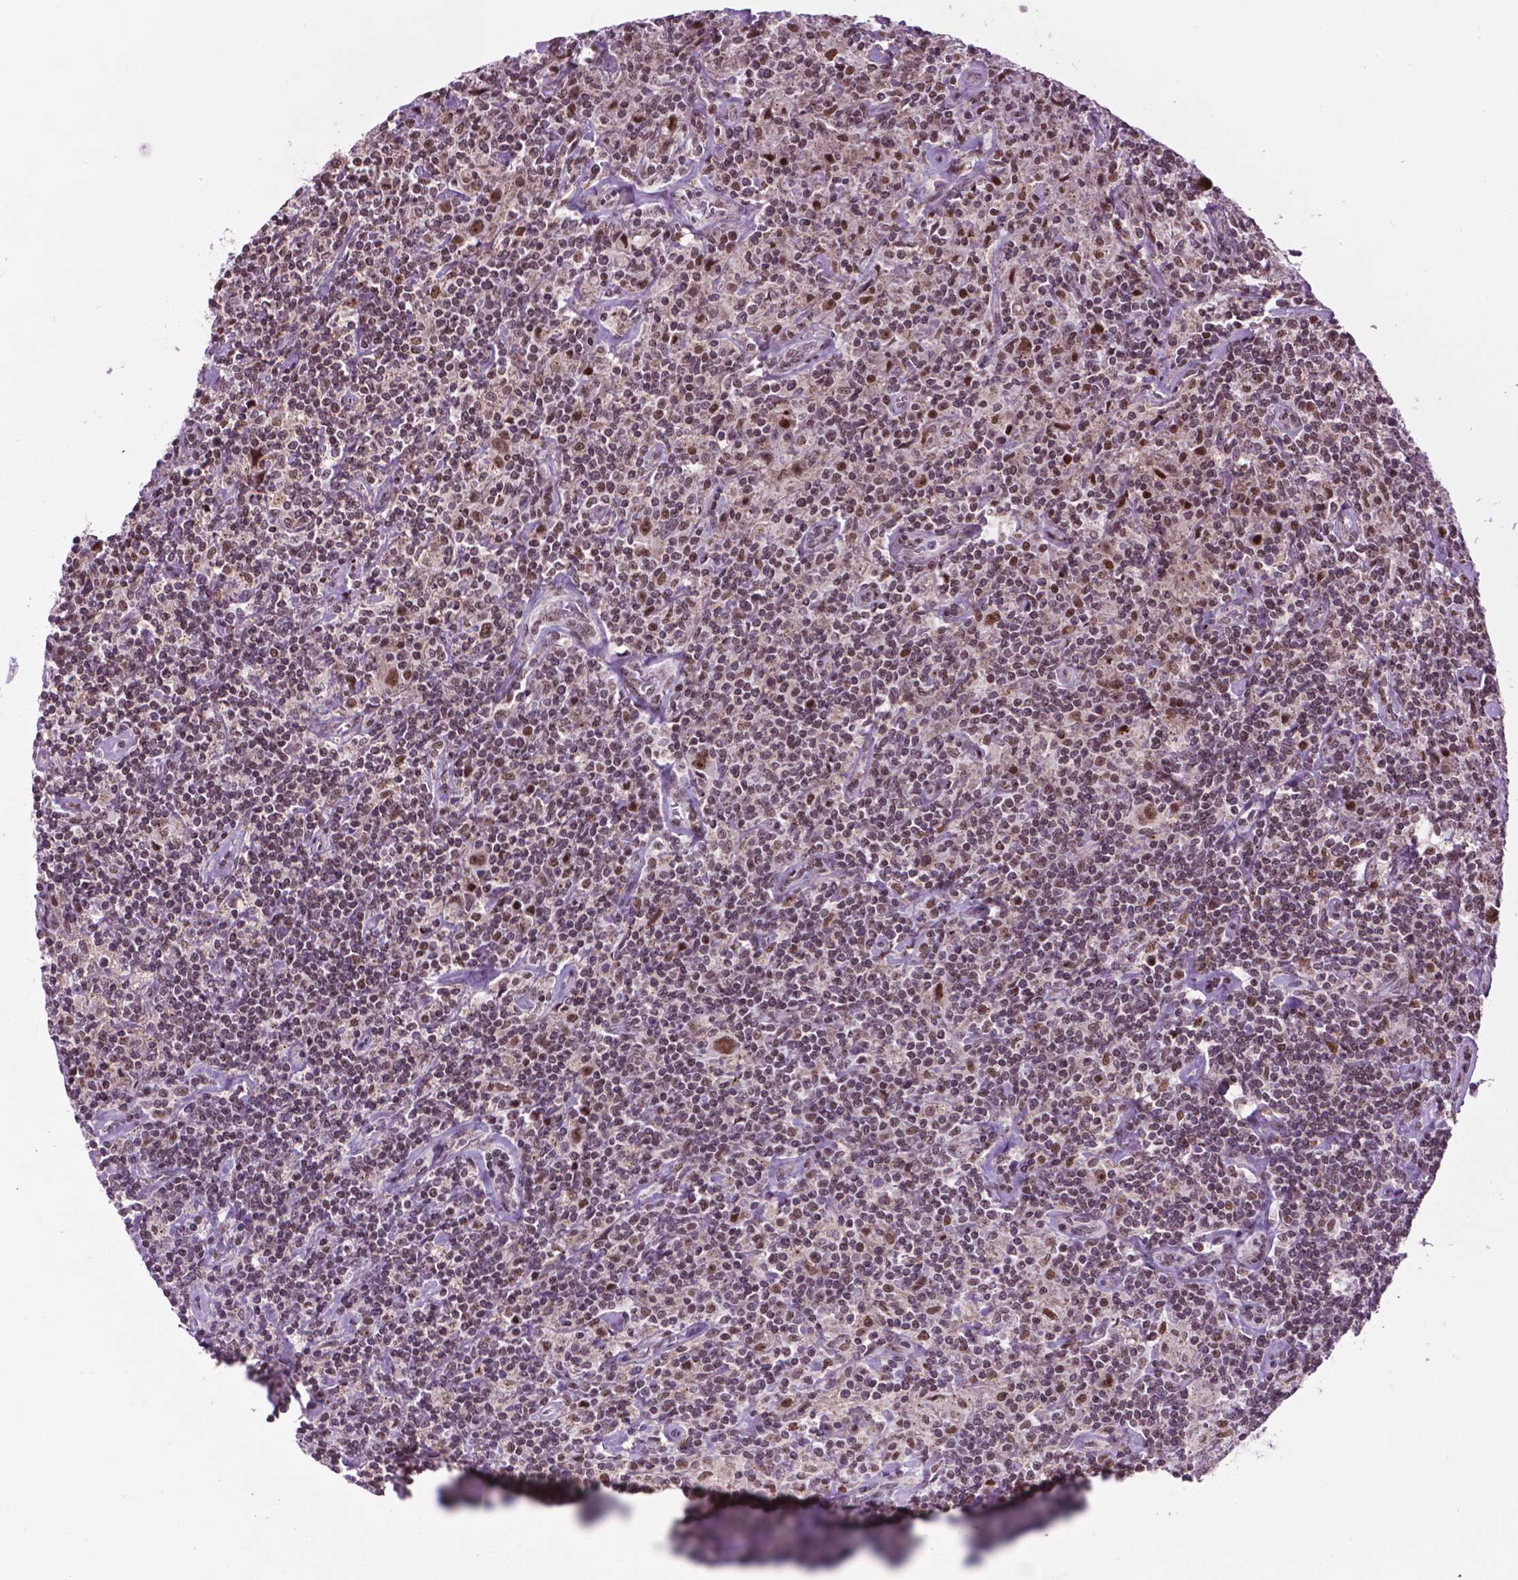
{"staining": {"intensity": "moderate", "quantity": ">75%", "location": "nuclear"}, "tissue": "lymphoma", "cell_type": "Tumor cells", "image_type": "cancer", "snomed": [{"axis": "morphology", "description": "Hodgkin's disease, NOS"}, {"axis": "topography", "description": "Lymph node"}], "caption": "Brown immunohistochemical staining in Hodgkin's disease shows moderate nuclear positivity in approximately >75% of tumor cells. (Brightfield microscopy of DAB IHC at high magnification).", "gene": "EAF1", "patient": {"sex": "male", "age": 70}}